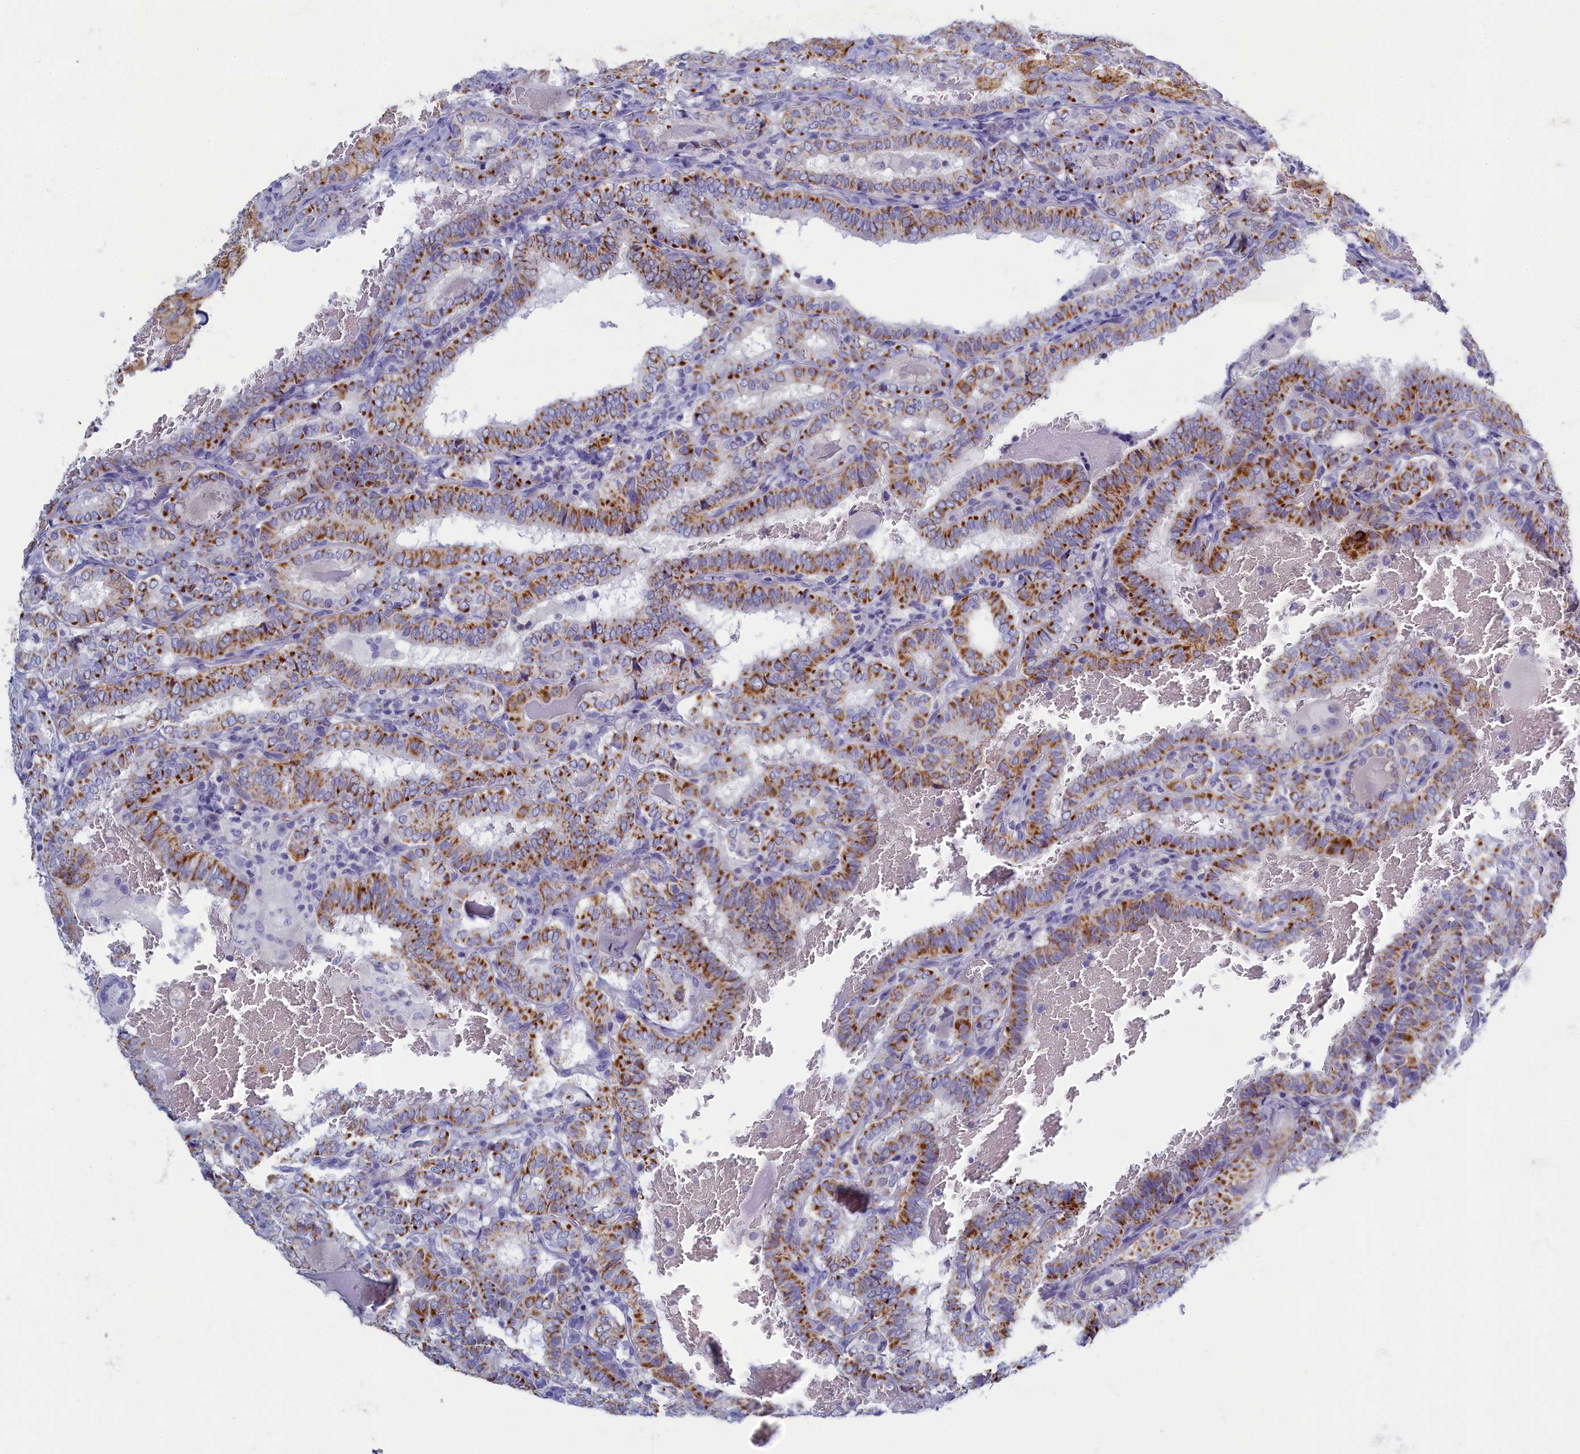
{"staining": {"intensity": "strong", "quantity": ">75%", "location": "cytoplasmic/membranous"}, "tissue": "thyroid cancer", "cell_type": "Tumor cells", "image_type": "cancer", "snomed": [{"axis": "morphology", "description": "Papillary adenocarcinoma, NOS"}, {"axis": "topography", "description": "Thyroid gland"}], "caption": "Immunohistochemical staining of human thyroid papillary adenocarcinoma exhibits high levels of strong cytoplasmic/membranous expression in about >75% of tumor cells. (Brightfield microscopy of DAB IHC at high magnification).", "gene": "OCIAD2", "patient": {"sex": "female", "age": 72}}